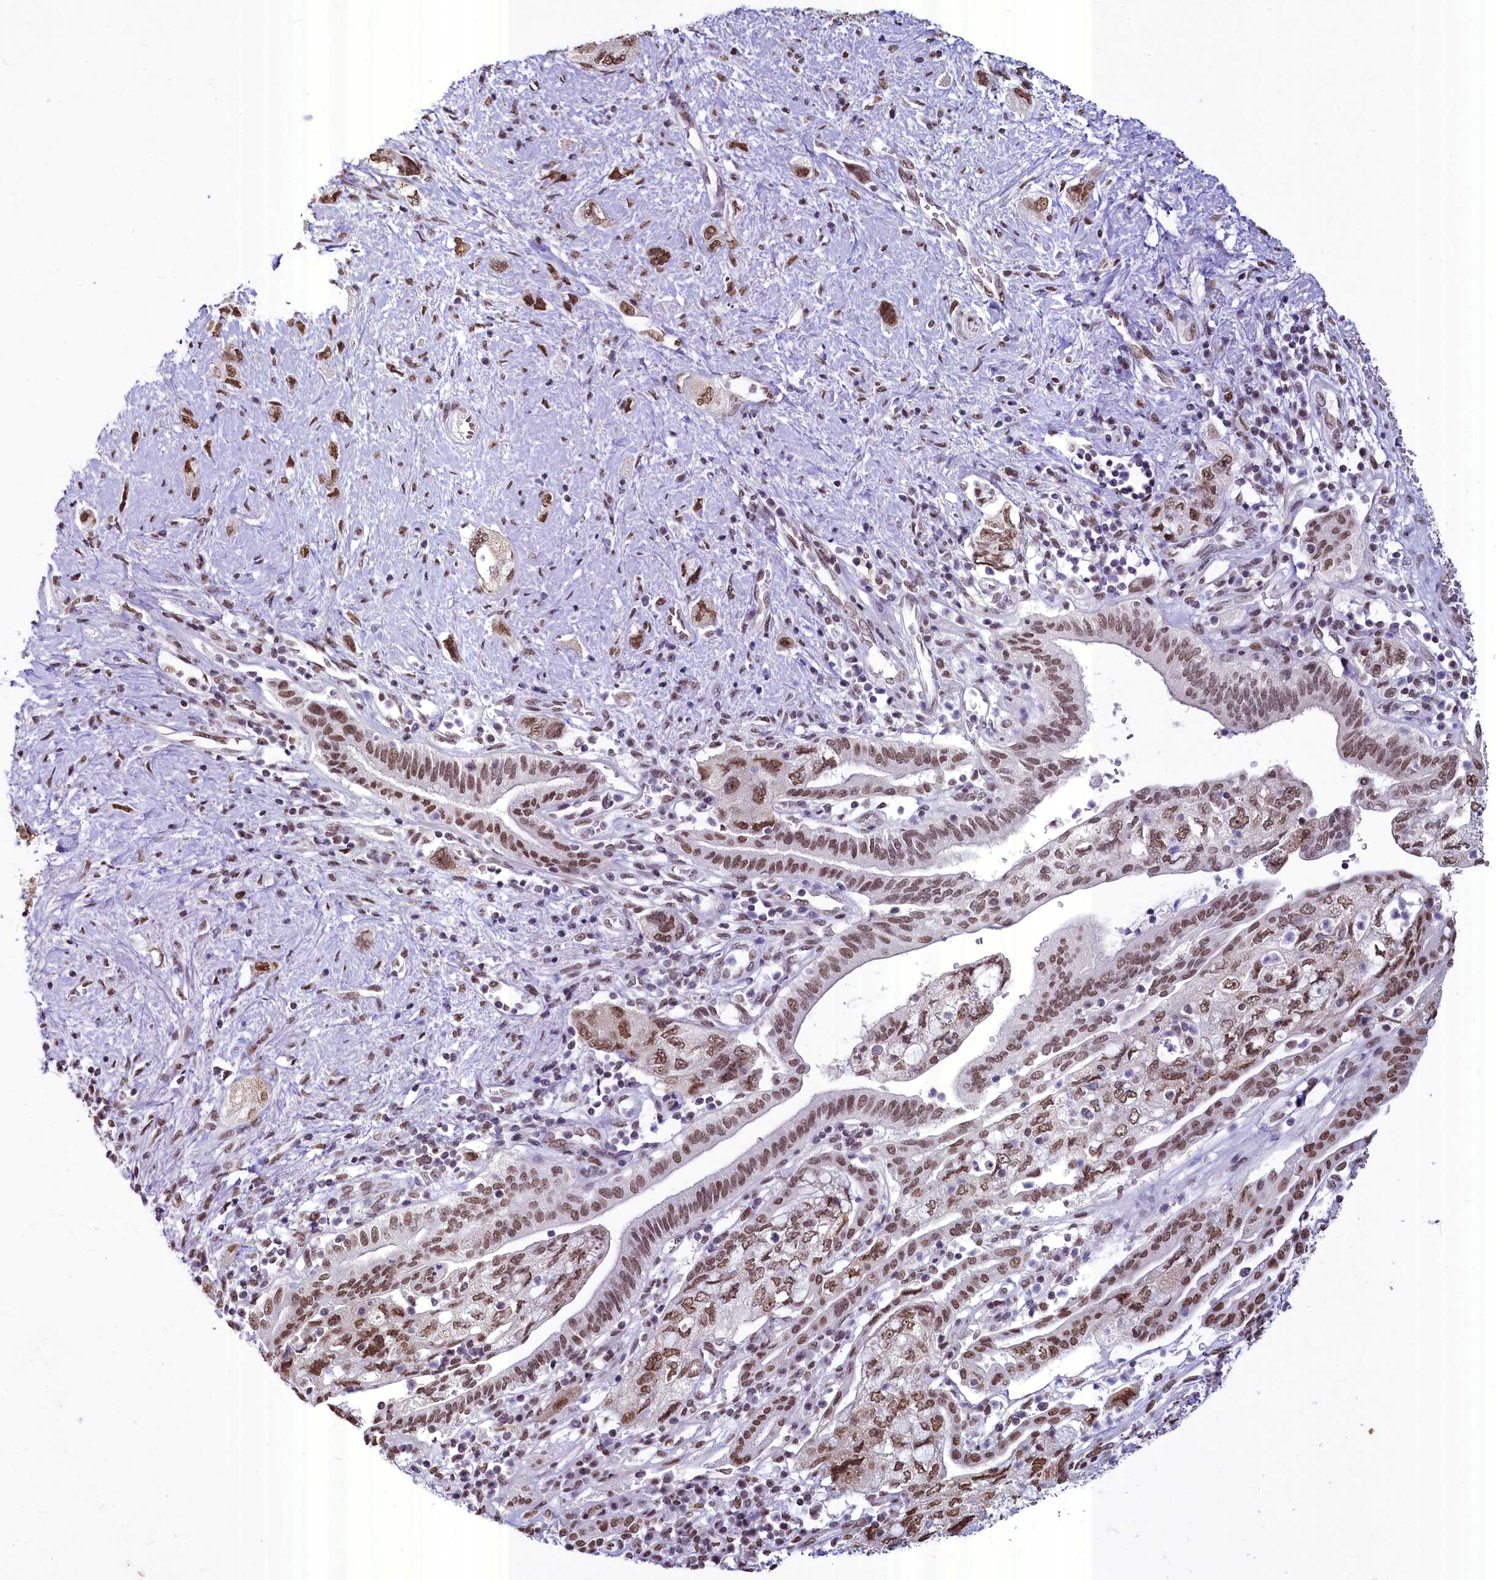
{"staining": {"intensity": "moderate", "quantity": ">75%", "location": "nuclear"}, "tissue": "pancreatic cancer", "cell_type": "Tumor cells", "image_type": "cancer", "snomed": [{"axis": "morphology", "description": "Adenocarcinoma, NOS"}, {"axis": "topography", "description": "Pancreas"}], "caption": "Adenocarcinoma (pancreatic) tissue exhibits moderate nuclear expression in about >75% of tumor cells", "gene": "PARPBP", "patient": {"sex": "female", "age": 73}}